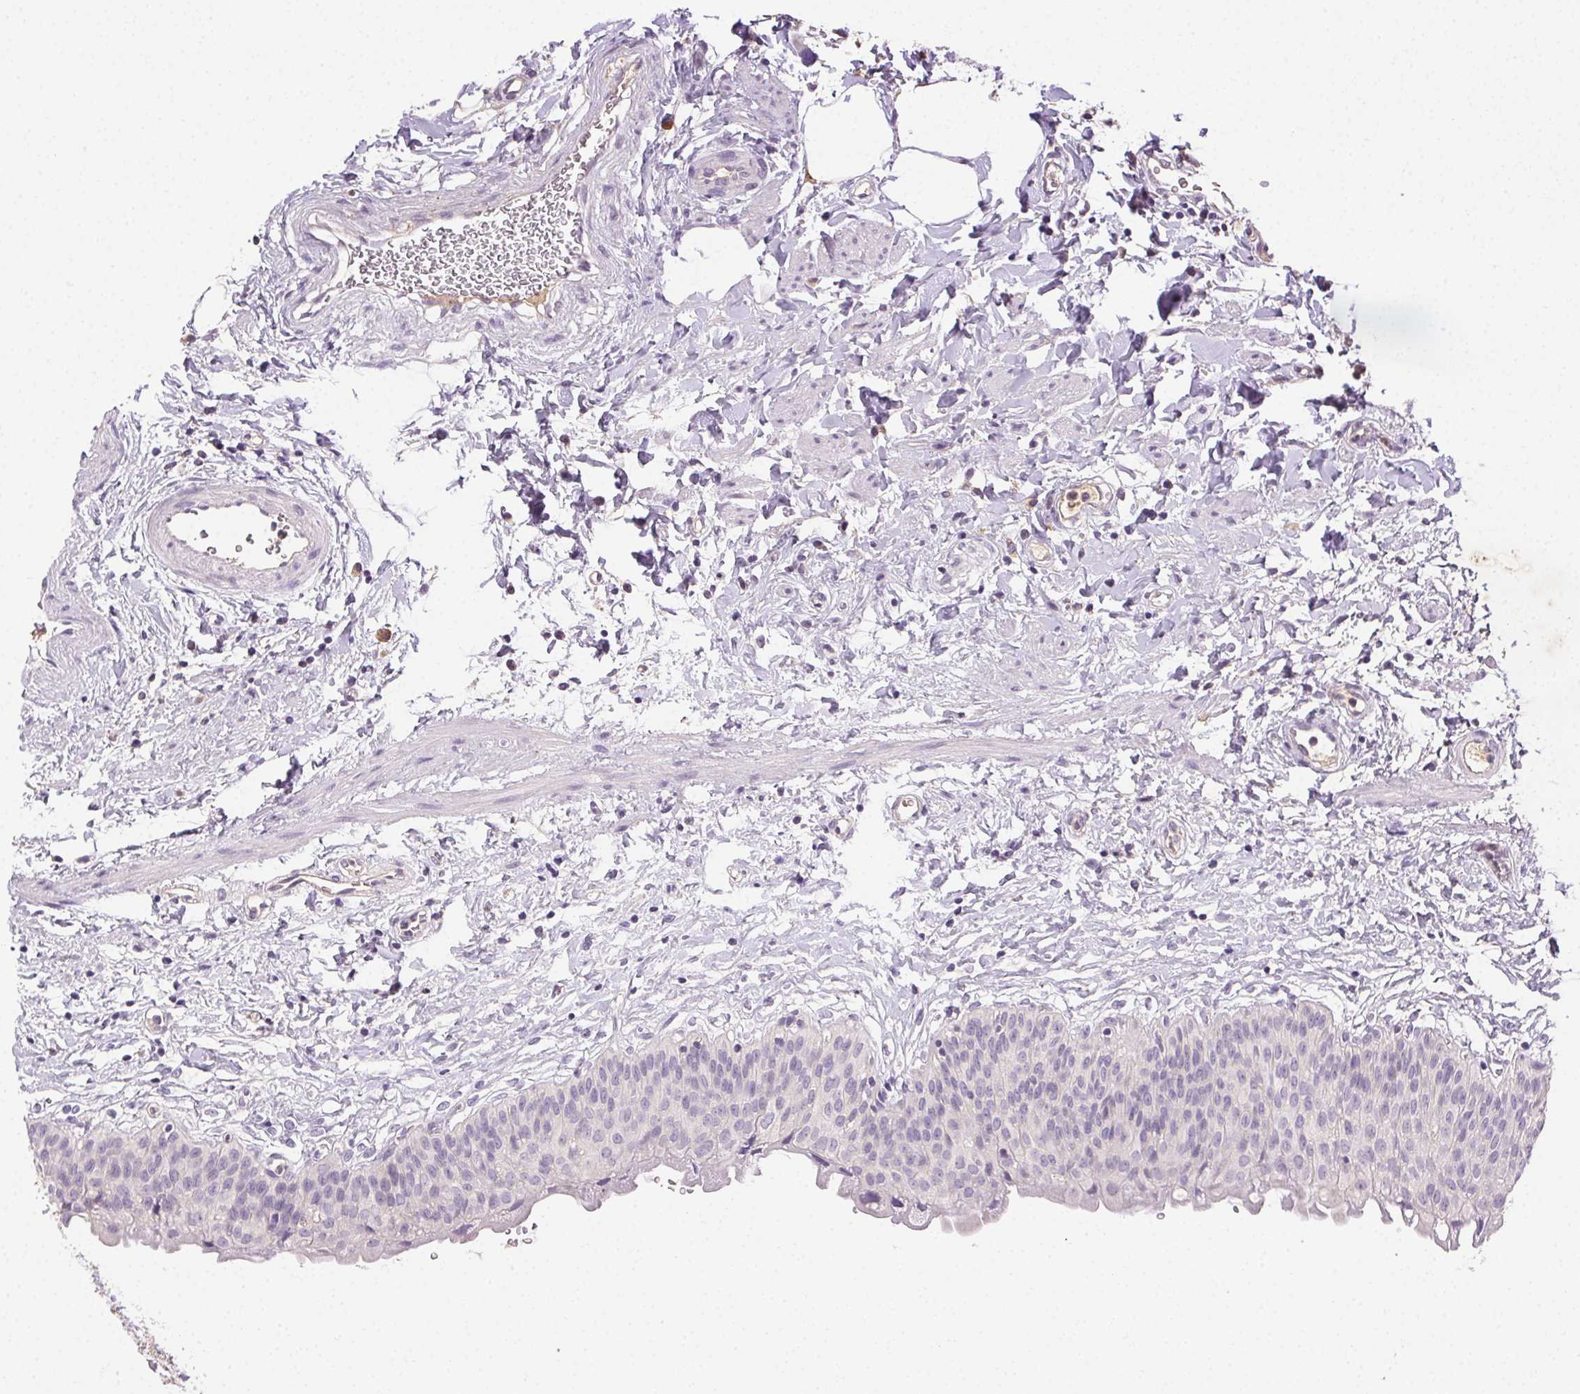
{"staining": {"intensity": "negative", "quantity": "none", "location": "none"}, "tissue": "urinary bladder", "cell_type": "Urothelial cells", "image_type": "normal", "snomed": [{"axis": "morphology", "description": "Normal tissue, NOS"}, {"axis": "topography", "description": "Urinary bladder"}], "caption": "This is an immunohistochemistry histopathology image of normal human urinary bladder. There is no staining in urothelial cells.", "gene": "BPIFB2", "patient": {"sex": "male", "age": 55}}